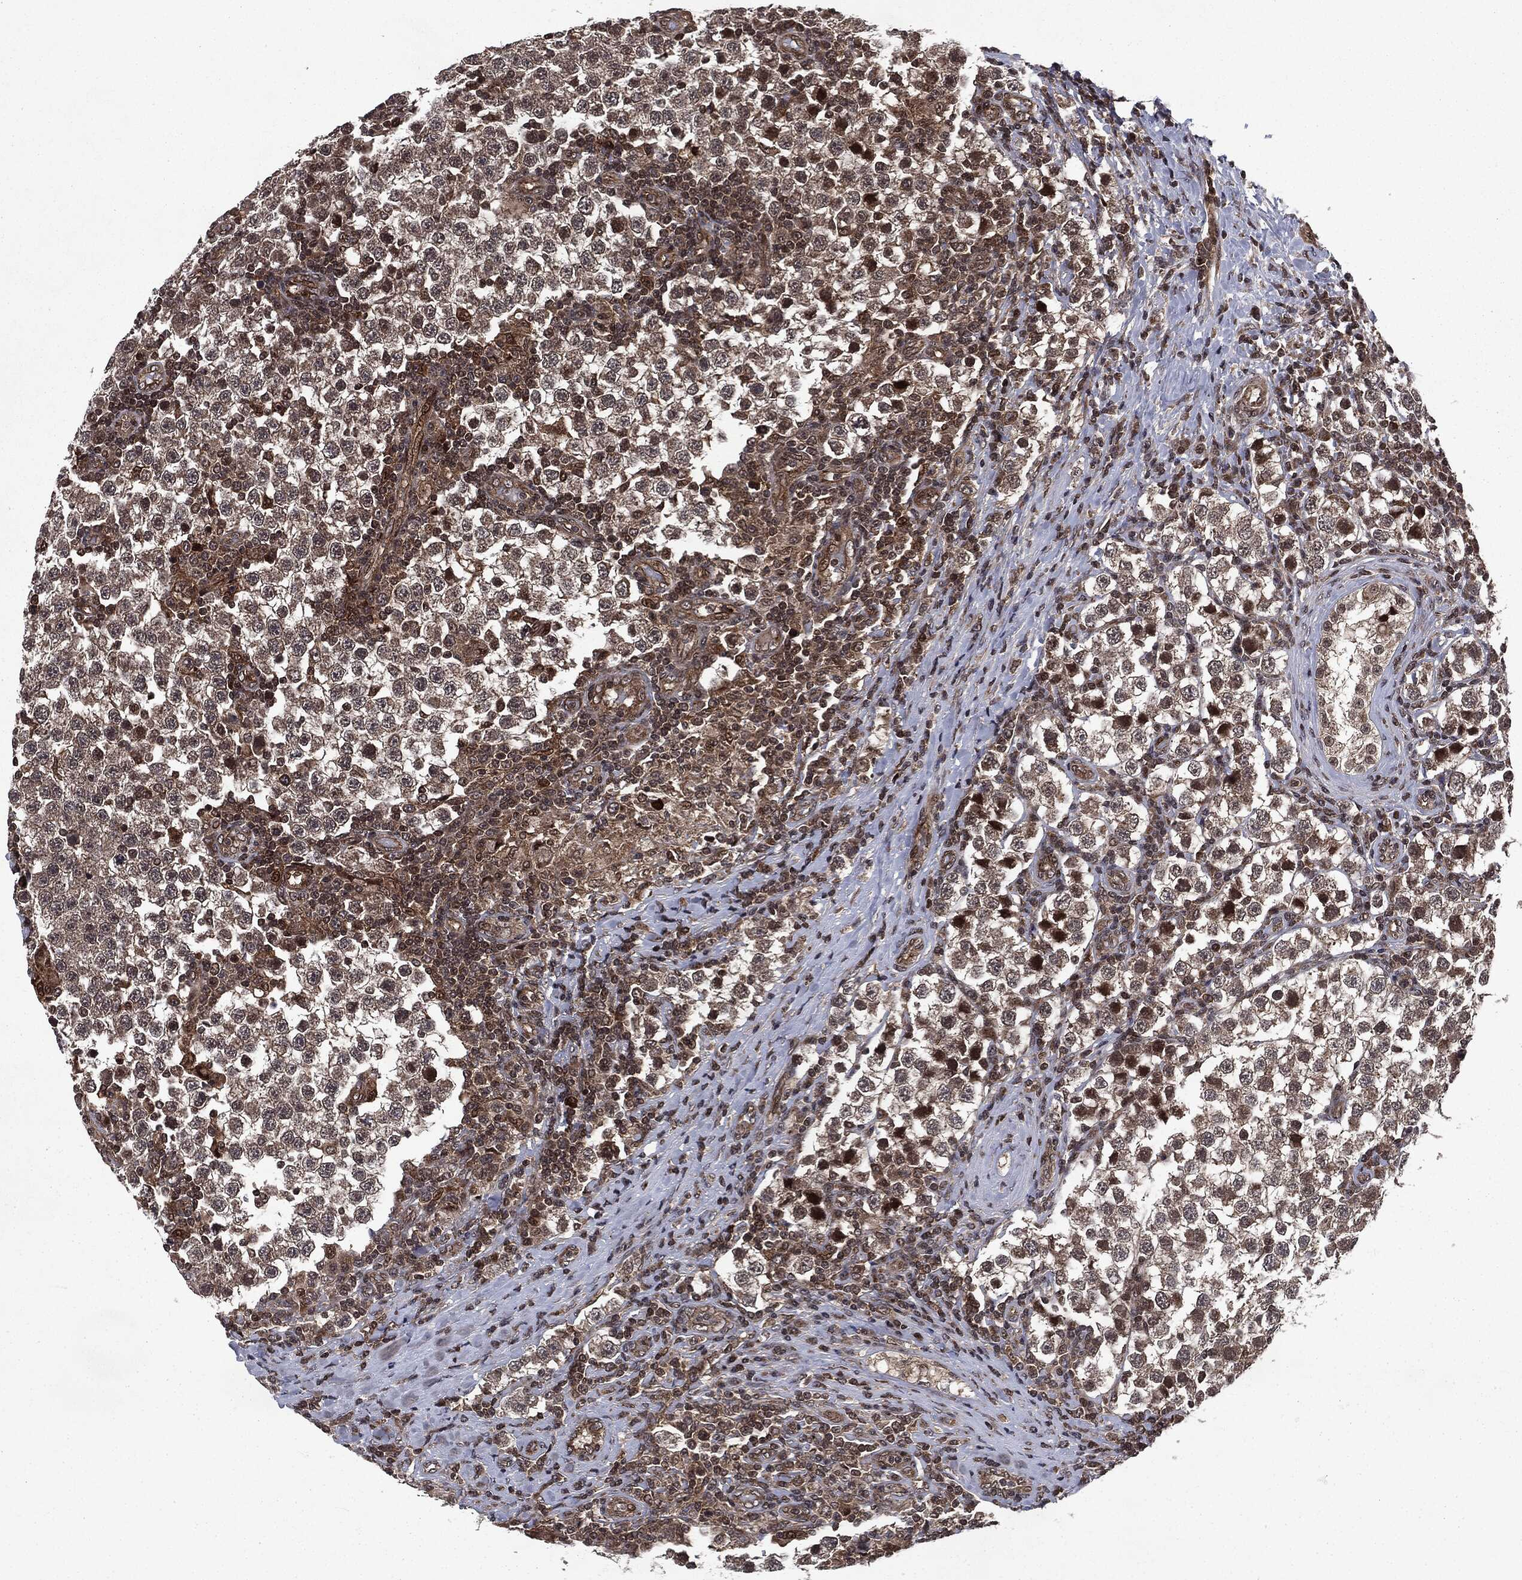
{"staining": {"intensity": "strong", "quantity": "<25%", "location": "cytoplasmic/membranous,nuclear"}, "tissue": "testis cancer", "cell_type": "Tumor cells", "image_type": "cancer", "snomed": [{"axis": "morphology", "description": "Seminoma, NOS"}, {"axis": "topography", "description": "Testis"}], "caption": "The photomicrograph demonstrates immunohistochemical staining of seminoma (testis). There is strong cytoplasmic/membranous and nuclear positivity is identified in approximately <25% of tumor cells.", "gene": "STAU2", "patient": {"sex": "male", "age": 34}}